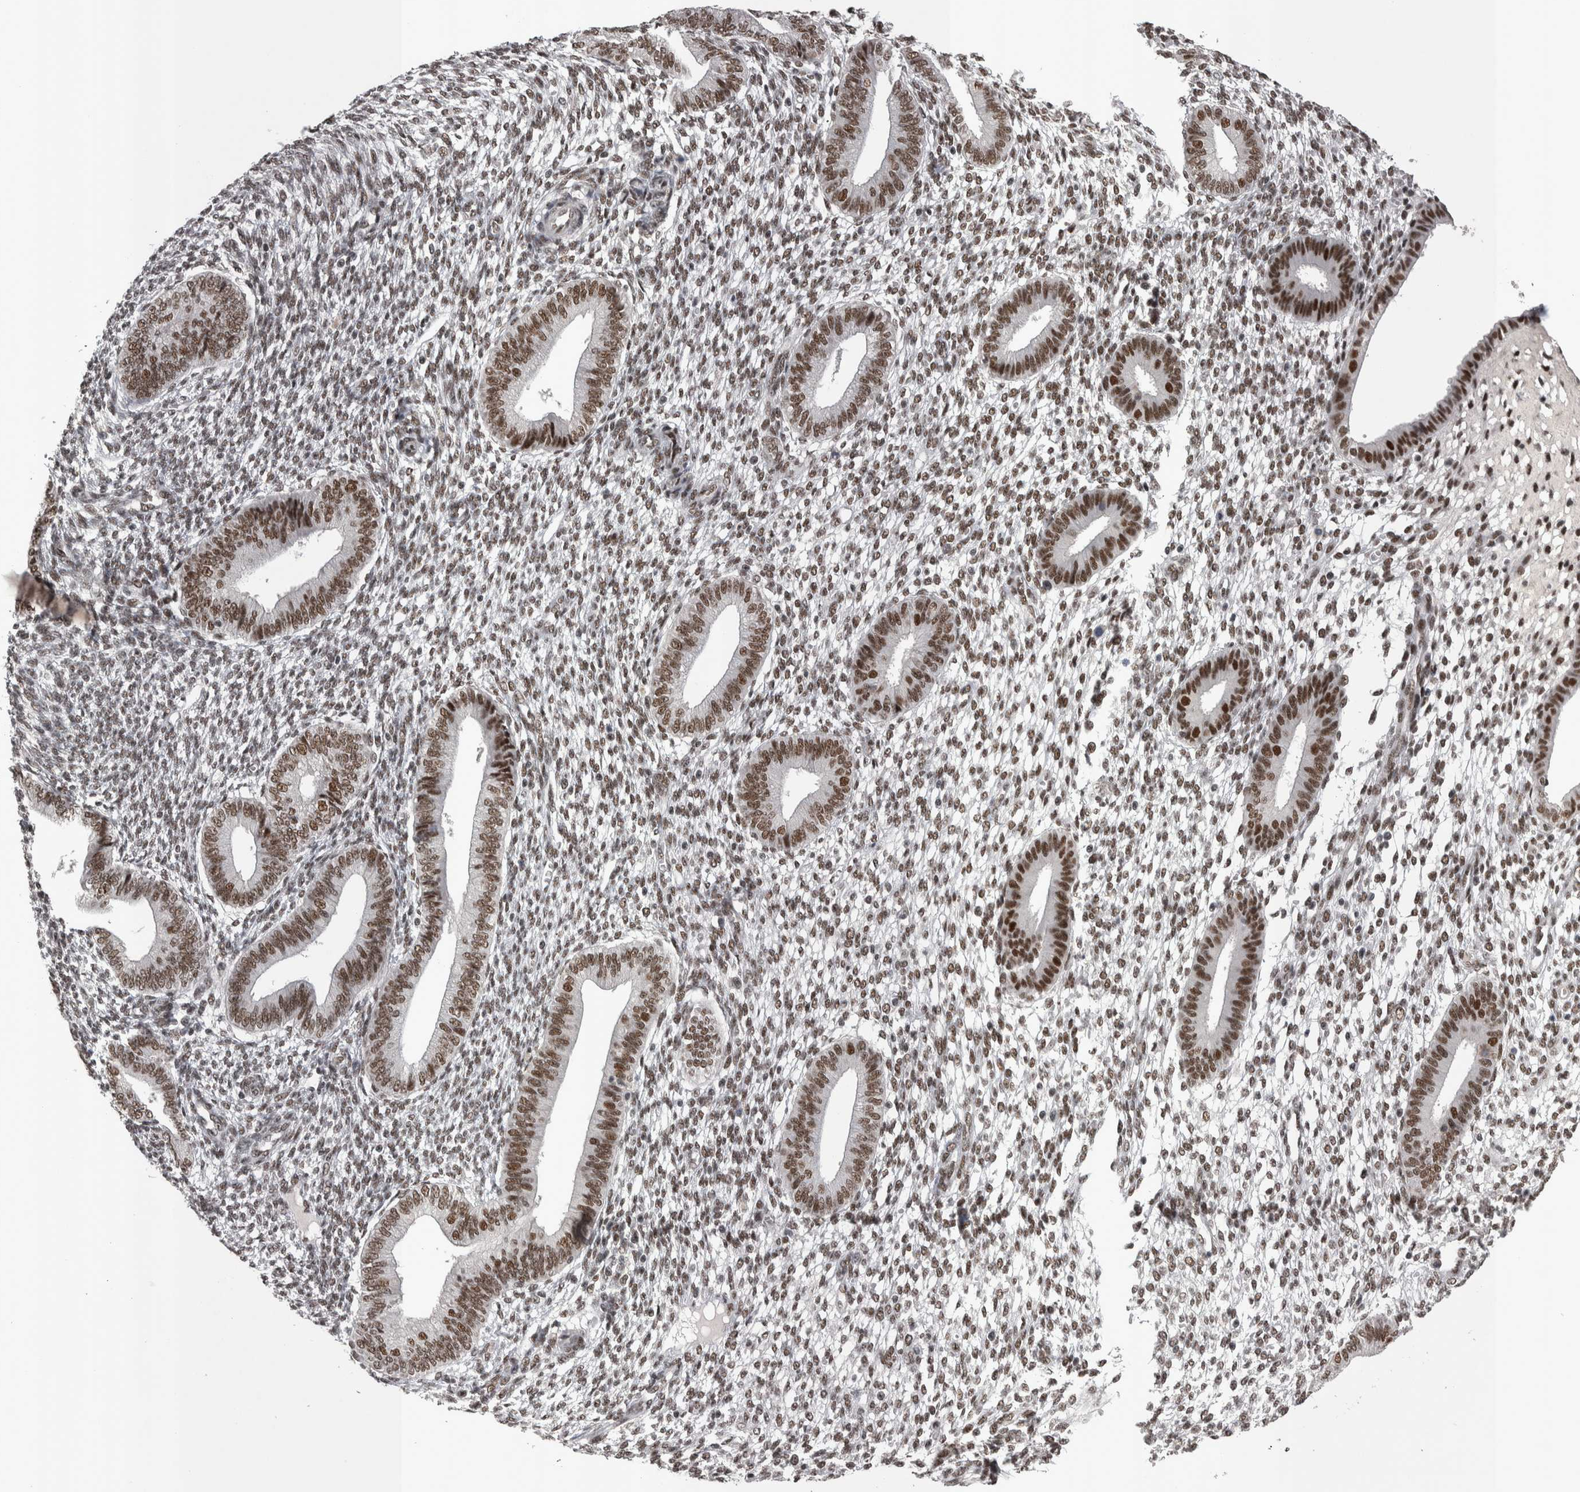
{"staining": {"intensity": "moderate", "quantity": "25%-75%", "location": "nuclear"}, "tissue": "endometrium", "cell_type": "Cells in endometrial stroma", "image_type": "normal", "snomed": [{"axis": "morphology", "description": "Normal tissue, NOS"}, {"axis": "topography", "description": "Endometrium"}], "caption": "A medium amount of moderate nuclear staining is seen in about 25%-75% of cells in endometrial stroma in benign endometrium. (brown staining indicates protein expression, while blue staining denotes nuclei).", "gene": "DMTF1", "patient": {"sex": "female", "age": 46}}